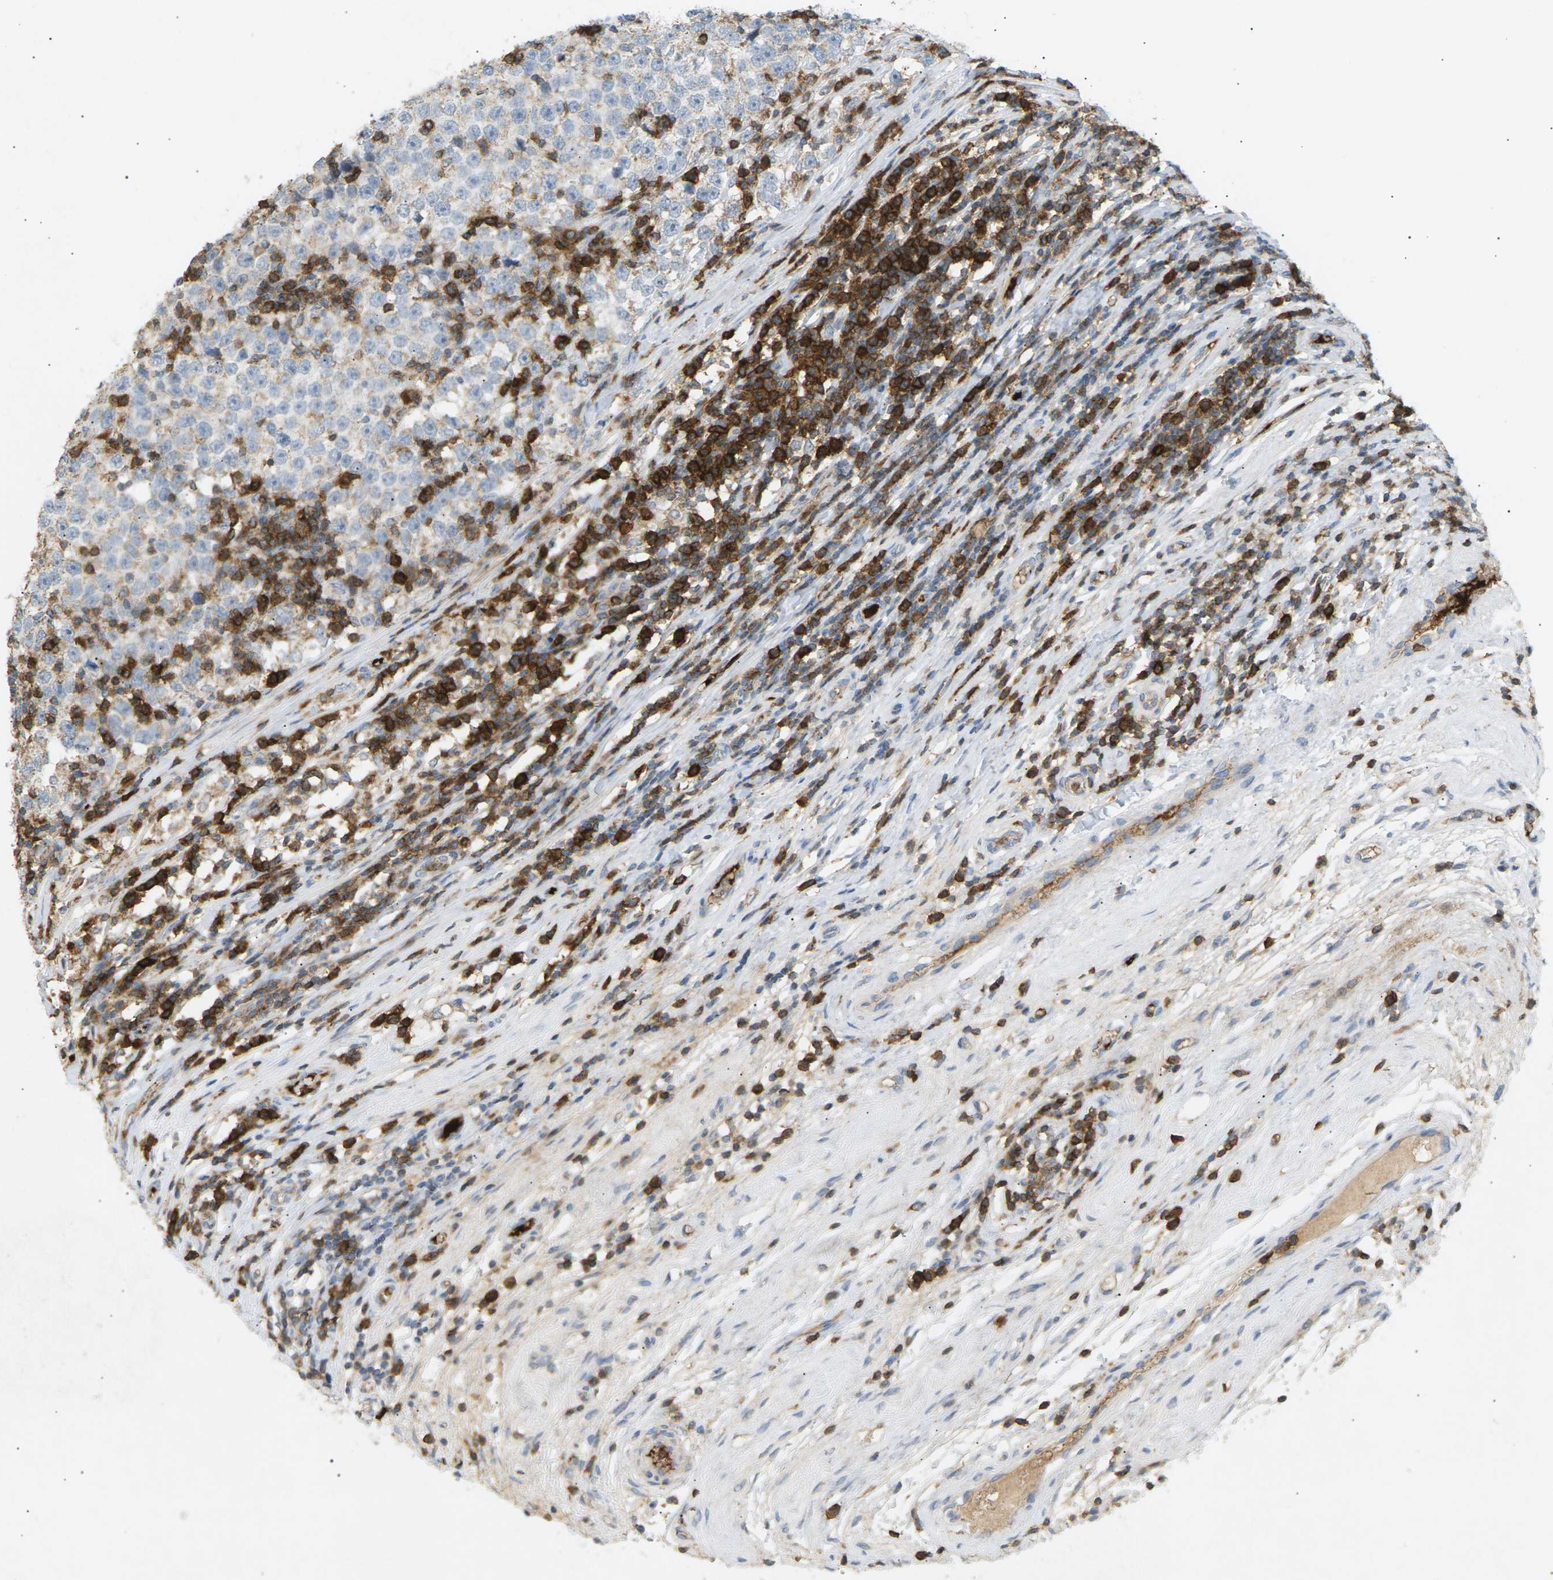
{"staining": {"intensity": "negative", "quantity": "none", "location": "none"}, "tissue": "testis cancer", "cell_type": "Tumor cells", "image_type": "cancer", "snomed": [{"axis": "morphology", "description": "Seminoma, NOS"}, {"axis": "topography", "description": "Testis"}], "caption": "Human testis cancer stained for a protein using IHC reveals no expression in tumor cells.", "gene": "LIME1", "patient": {"sex": "male", "age": 43}}